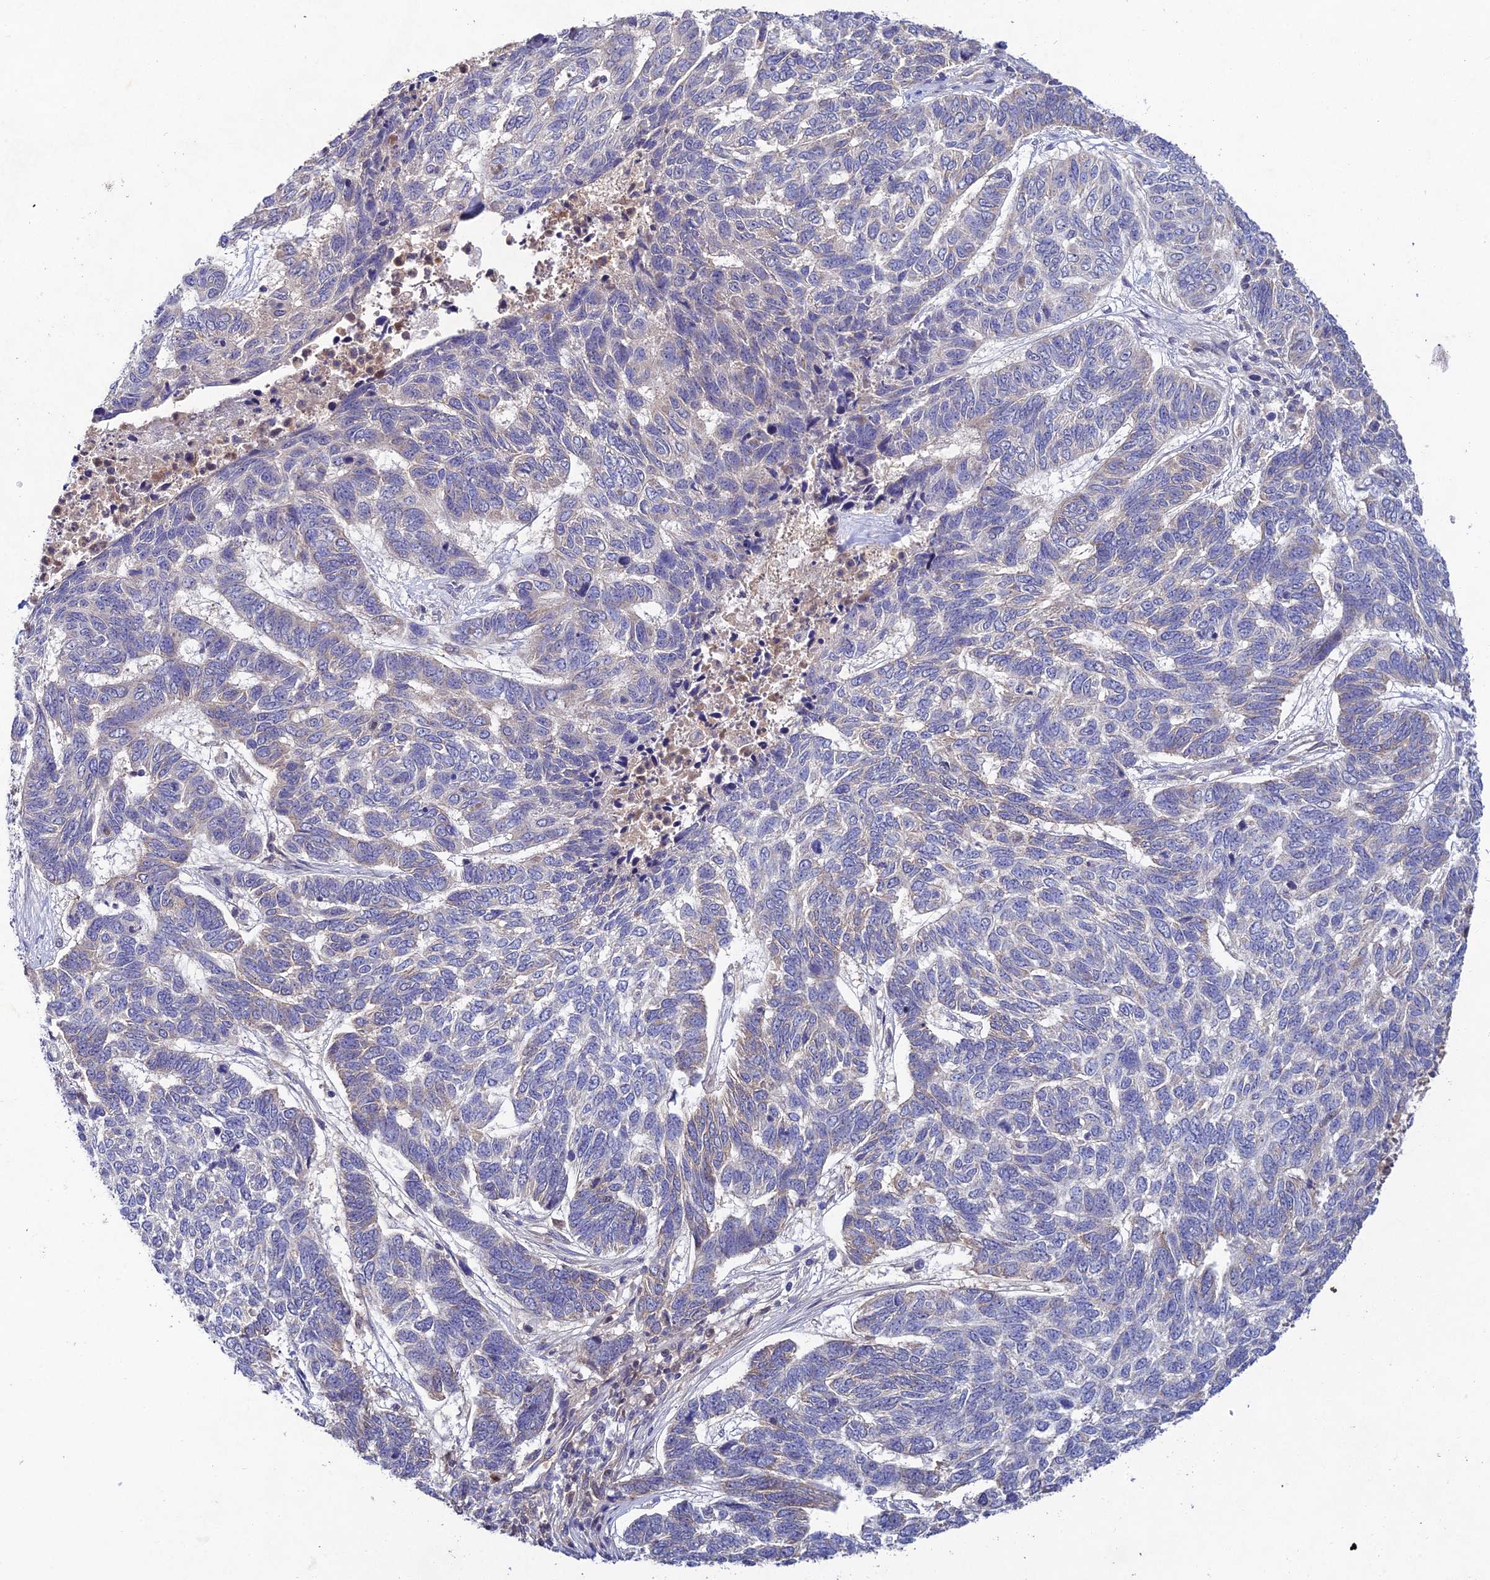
{"staining": {"intensity": "negative", "quantity": "none", "location": "none"}, "tissue": "skin cancer", "cell_type": "Tumor cells", "image_type": "cancer", "snomed": [{"axis": "morphology", "description": "Basal cell carcinoma"}, {"axis": "topography", "description": "Skin"}], "caption": "High power microscopy image of an immunohistochemistry histopathology image of skin cancer (basal cell carcinoma), revealing no significant staining in tumor cells. (Immunohistochemistry, brightfield microscopy, high magnification).", "gene": "CHST5", "patient": {"sex": "female", "age": 65}}